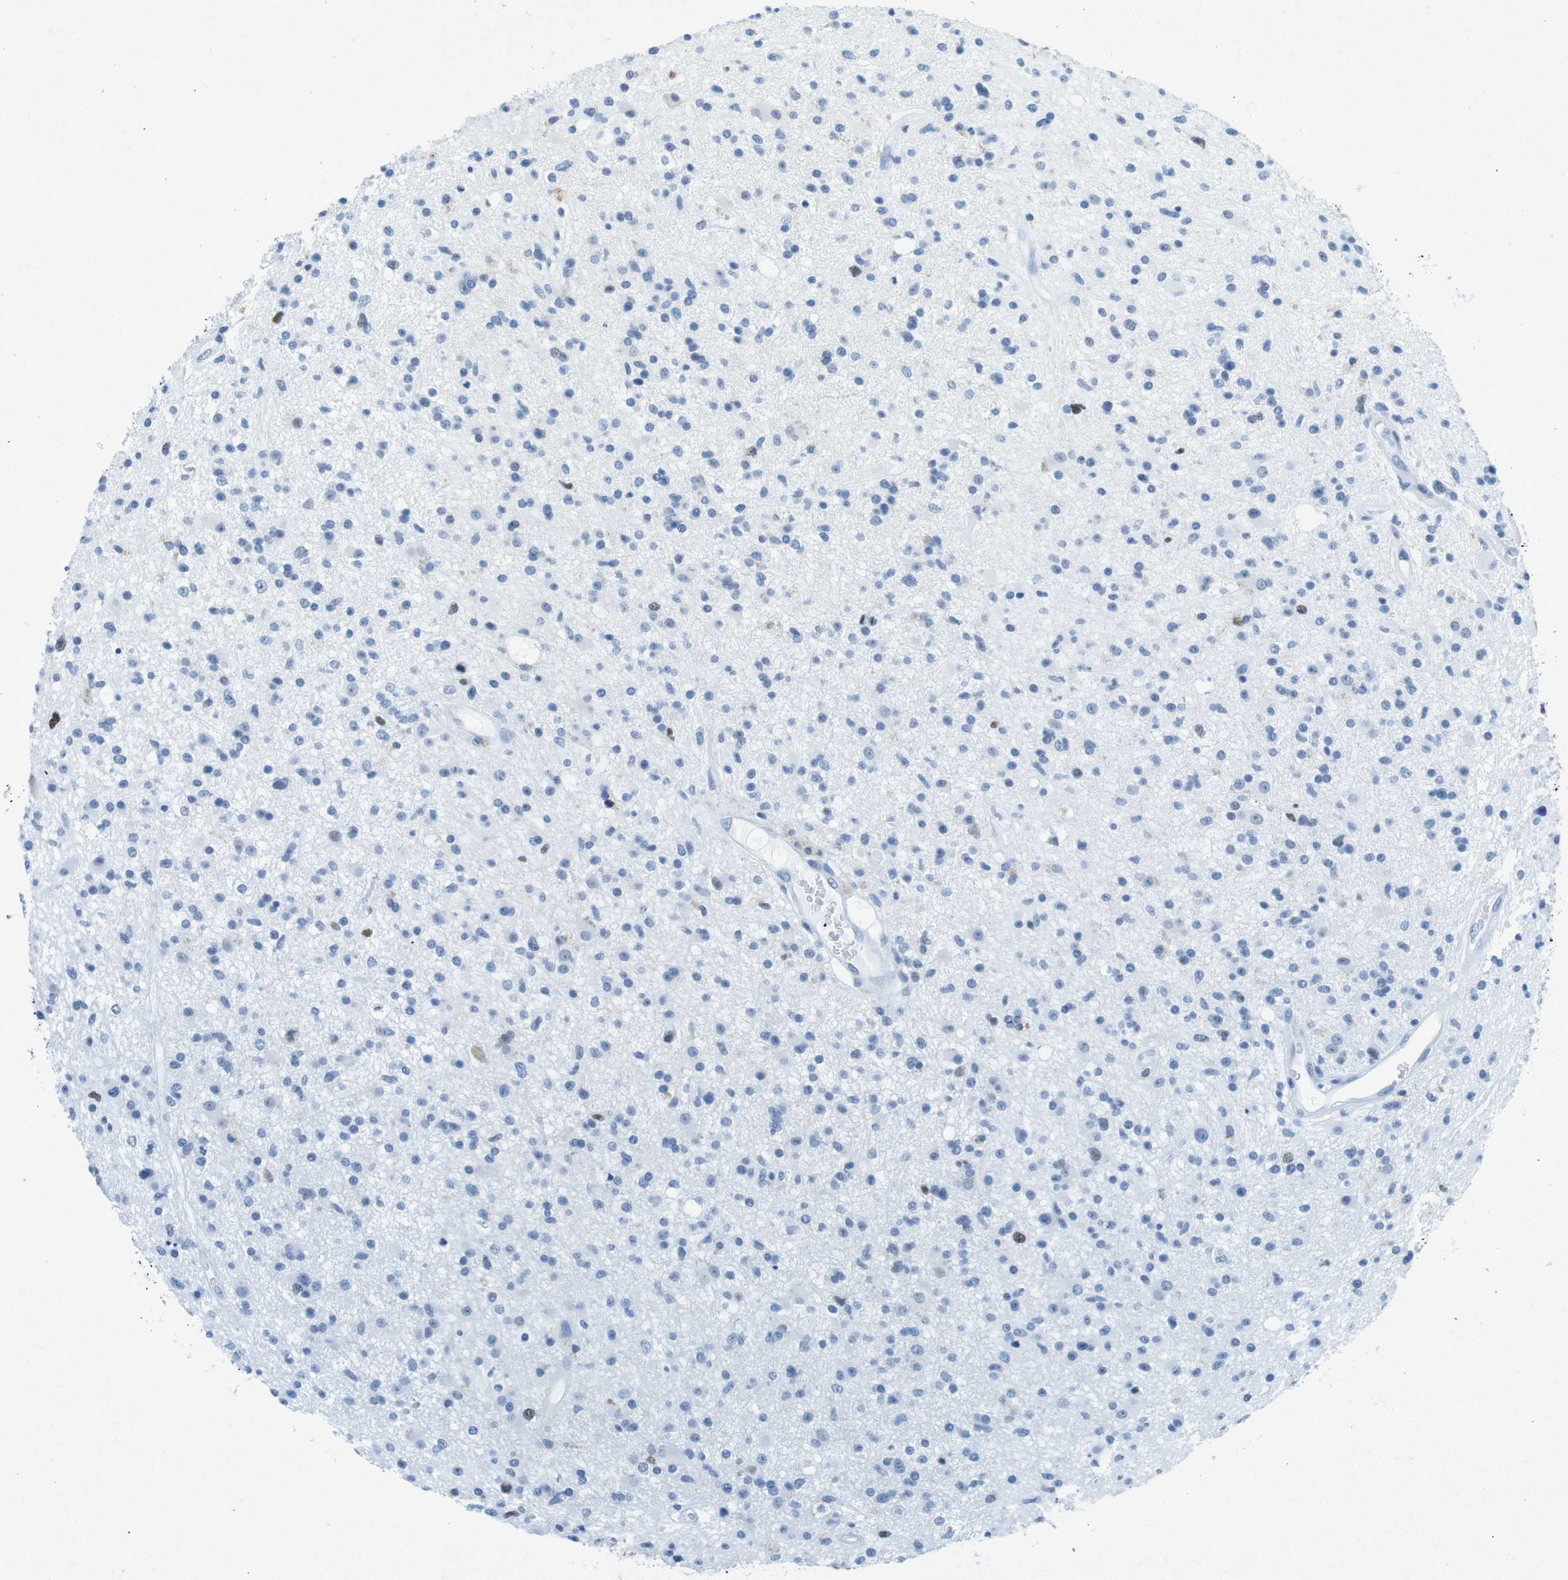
{"staining": {"intensity": "negative", "quantity": "none", "location": "none"}, "tissue": "glioma", "cell_type": "Tumor cells", "image_type": "cancer", "snomed": [{"axis": "morphology", "description": "Glioma, malignant, High grade"}, {"axis": "topography", "description": "Brain"}], "caption": "Glioma was stained to show a protein in brown. There is no significant expression in tumor cells.", "gene": "CTAG1B", "patient": {"sex": "male", "age": 33}}